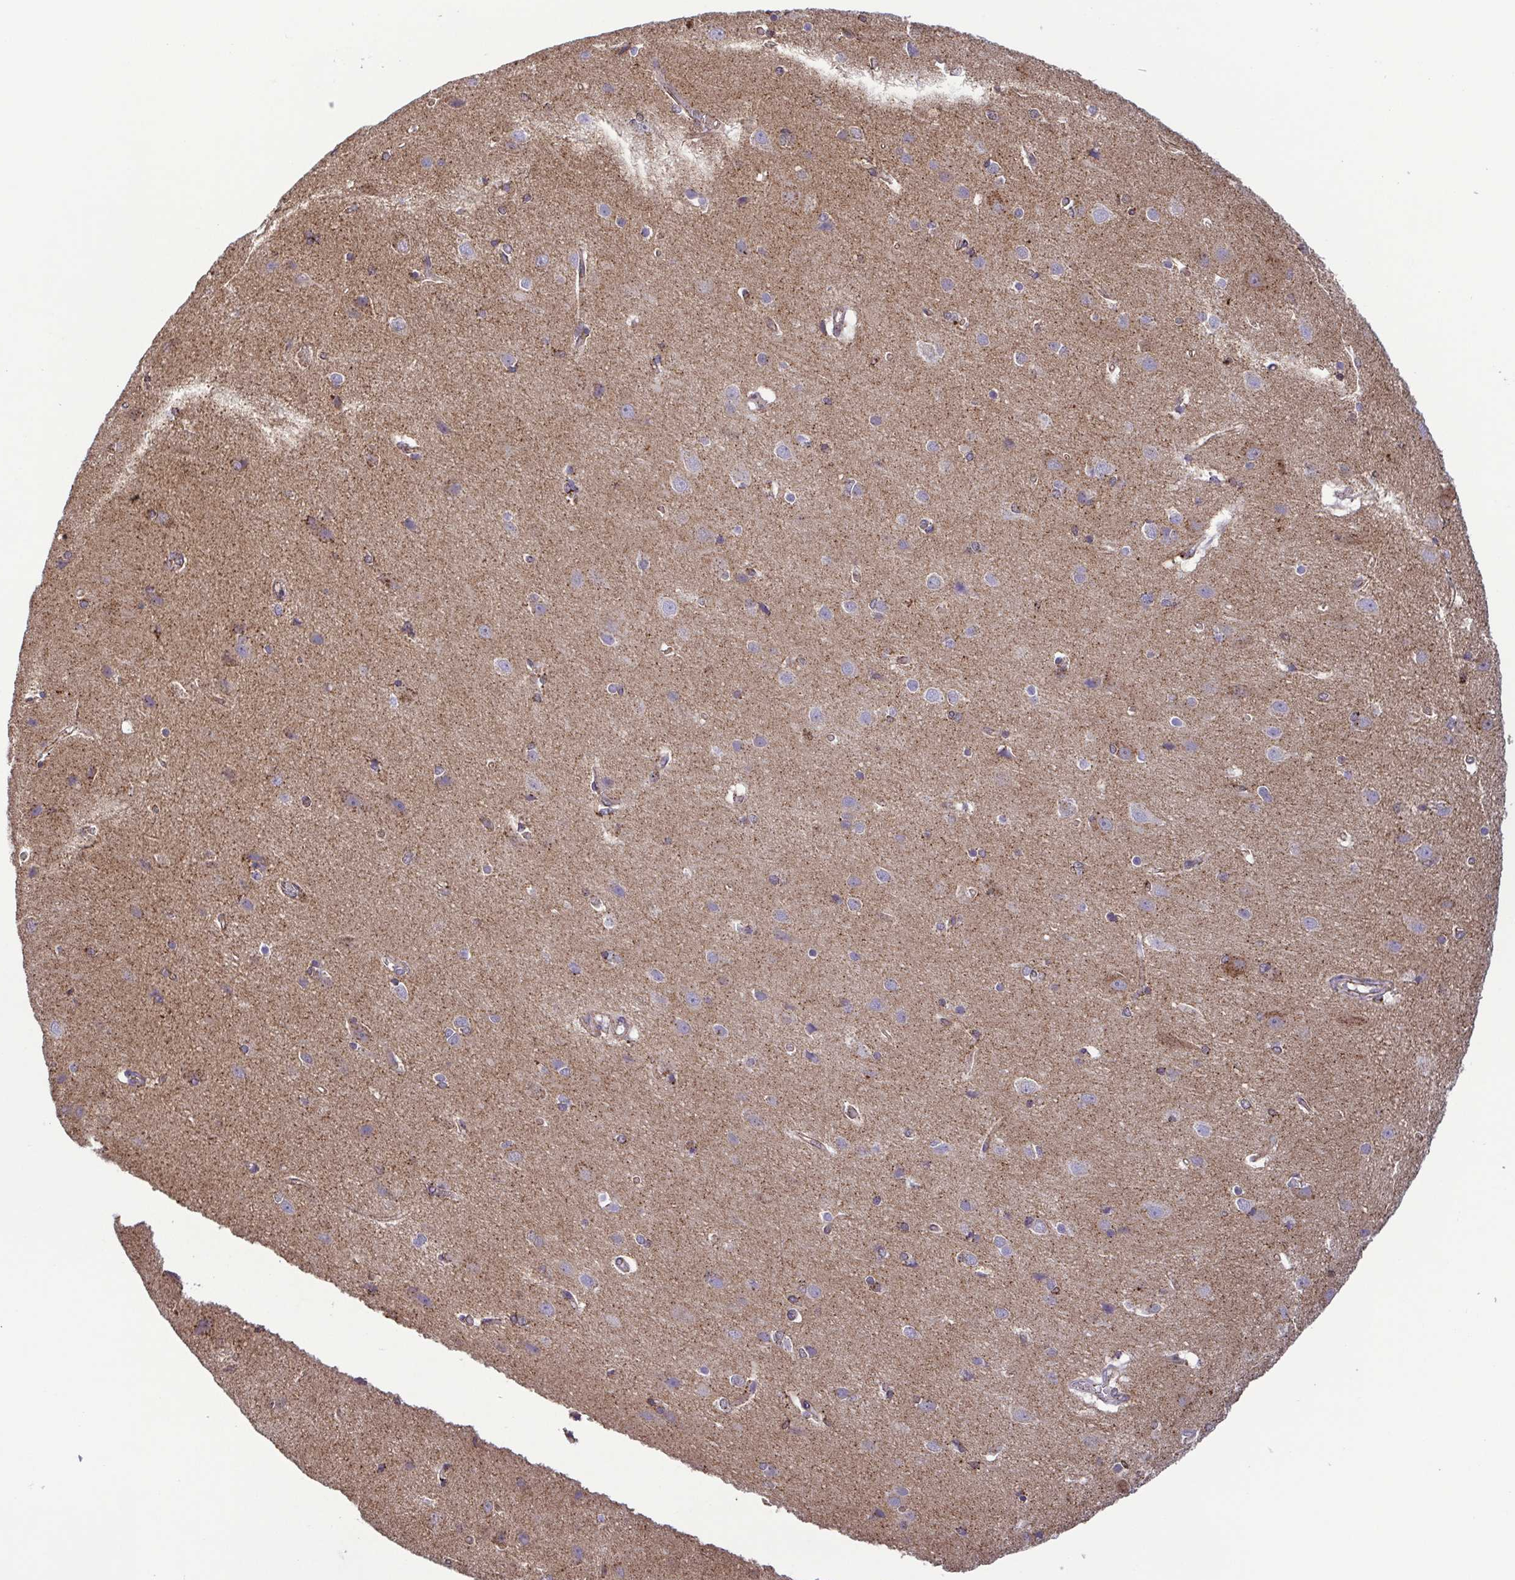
{"staining": {"intensity": "moderate", "quantity": "25%-75%", "location": "cytoplasmic/membranous"}, "tissue": "cerebral cortex", "cell_type": "Endothelial cells", "image_type": "normal", "snomed": [{"axis": "morphology", "description": "Normal tissue, NOS"}, {"axis": "topography", "description": "Cerebral cortex"}], "caption": "The histopathology image displays staining of benign cerebral cortex, revealing moderate cytoplasmic/membranous protein expression (brown color) within endothelial cells.", "gene": "CHMP1B", "patient": {"sex": "male", "age": 37}}